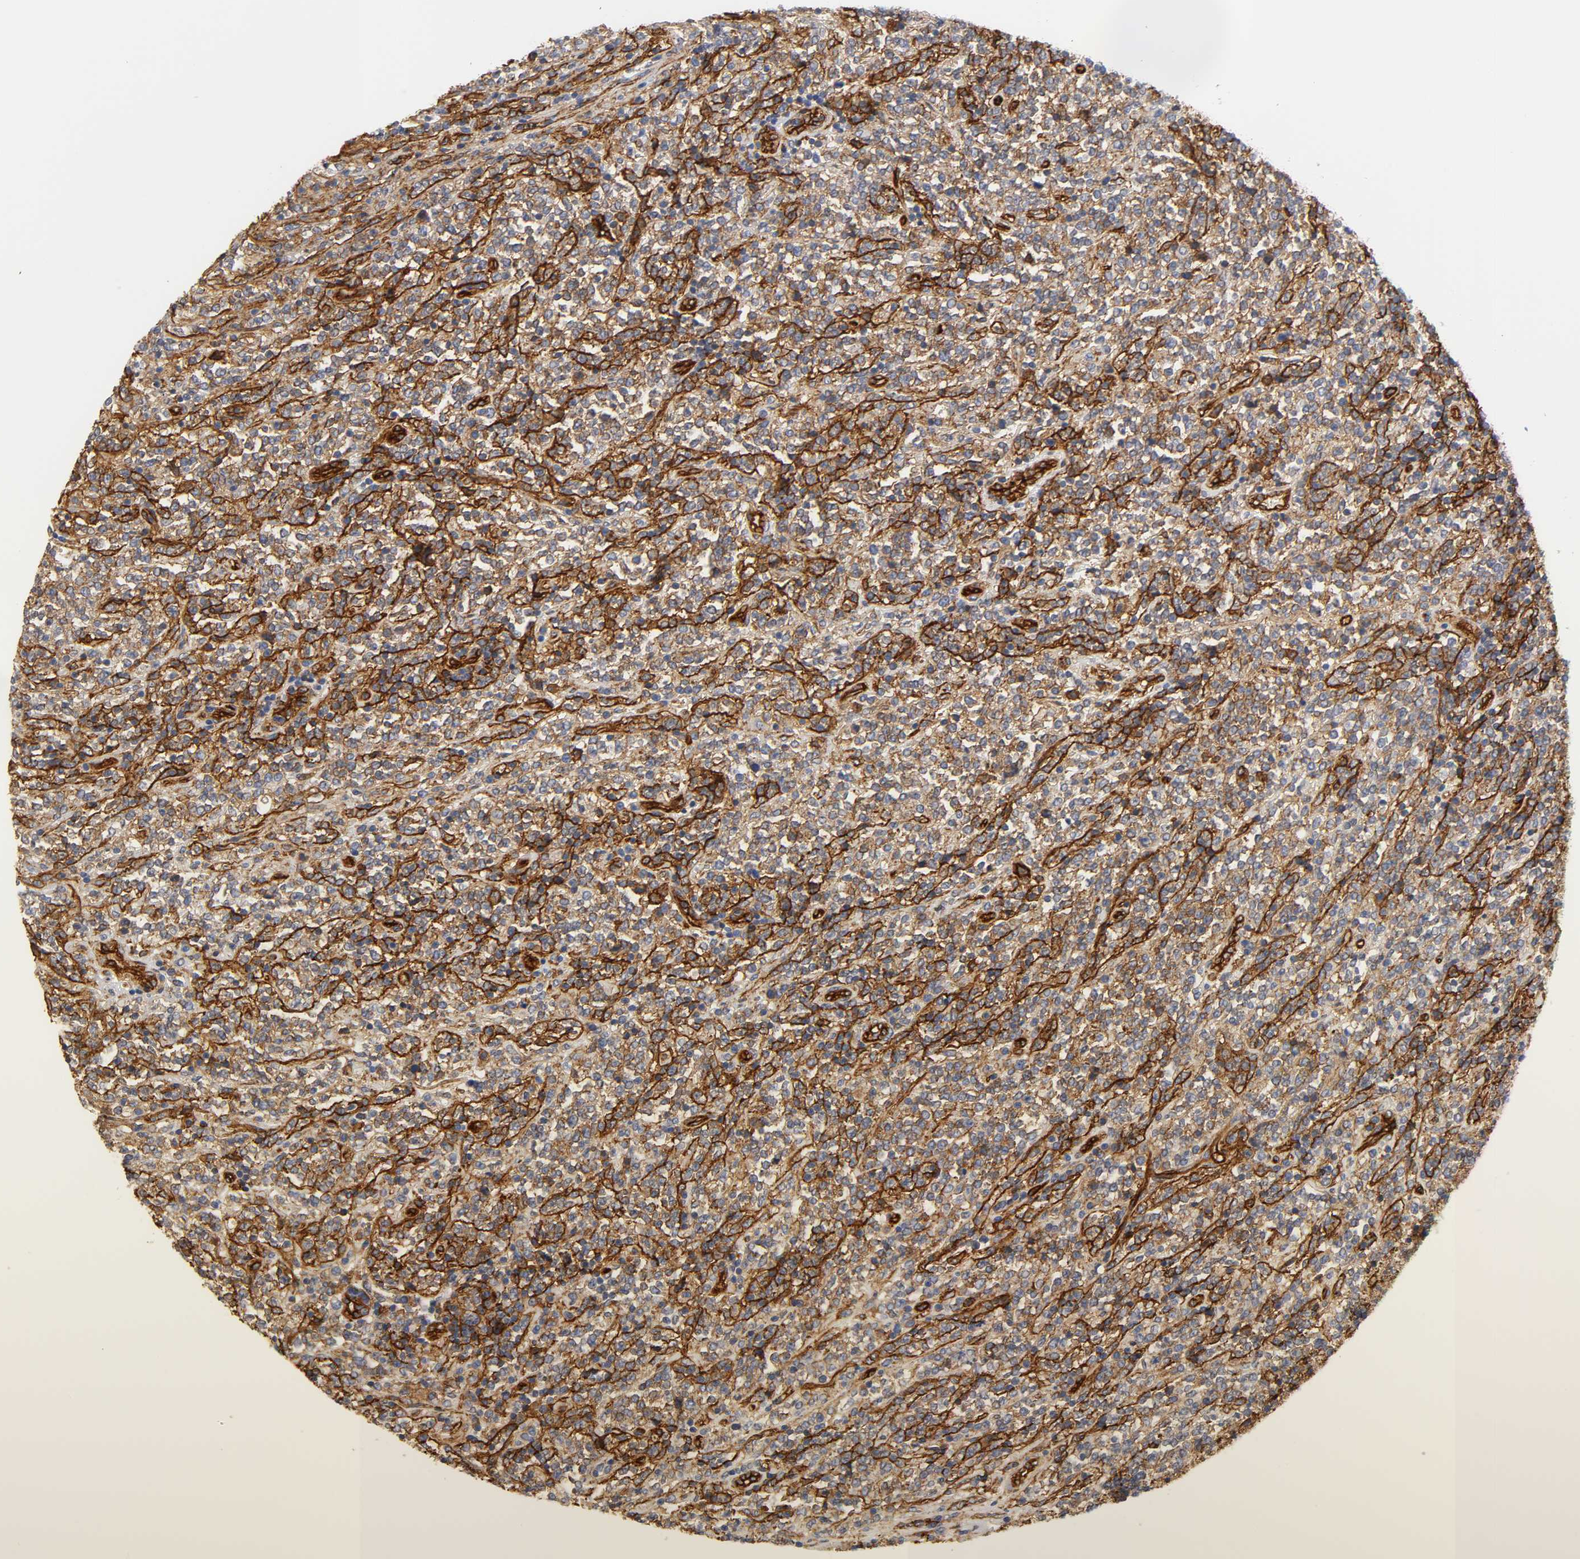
{"staining": {"intensity": "moderate", "quantity": "25%-75%", "location": "cytoplasmic/membranous"}, "tissue": "lymphoma", "cell_type": "Tumor cells", "image_type": "cancer", "snomed": [{"axis": "morphology", "description": "Malignant lymphoma, non-Hodgkin's type, High grade"}, {"axis": "topography", "description": "Soft tissue"}], "caption": "Tumor cells display medium levels of moderate cytoplasmic/membranous staining in approximately 25%-75% of cells in lymphoma. Nuclei are stained in blue.", "gene": "ICAM1", "patient": {"sex": "male", "age": 18}}